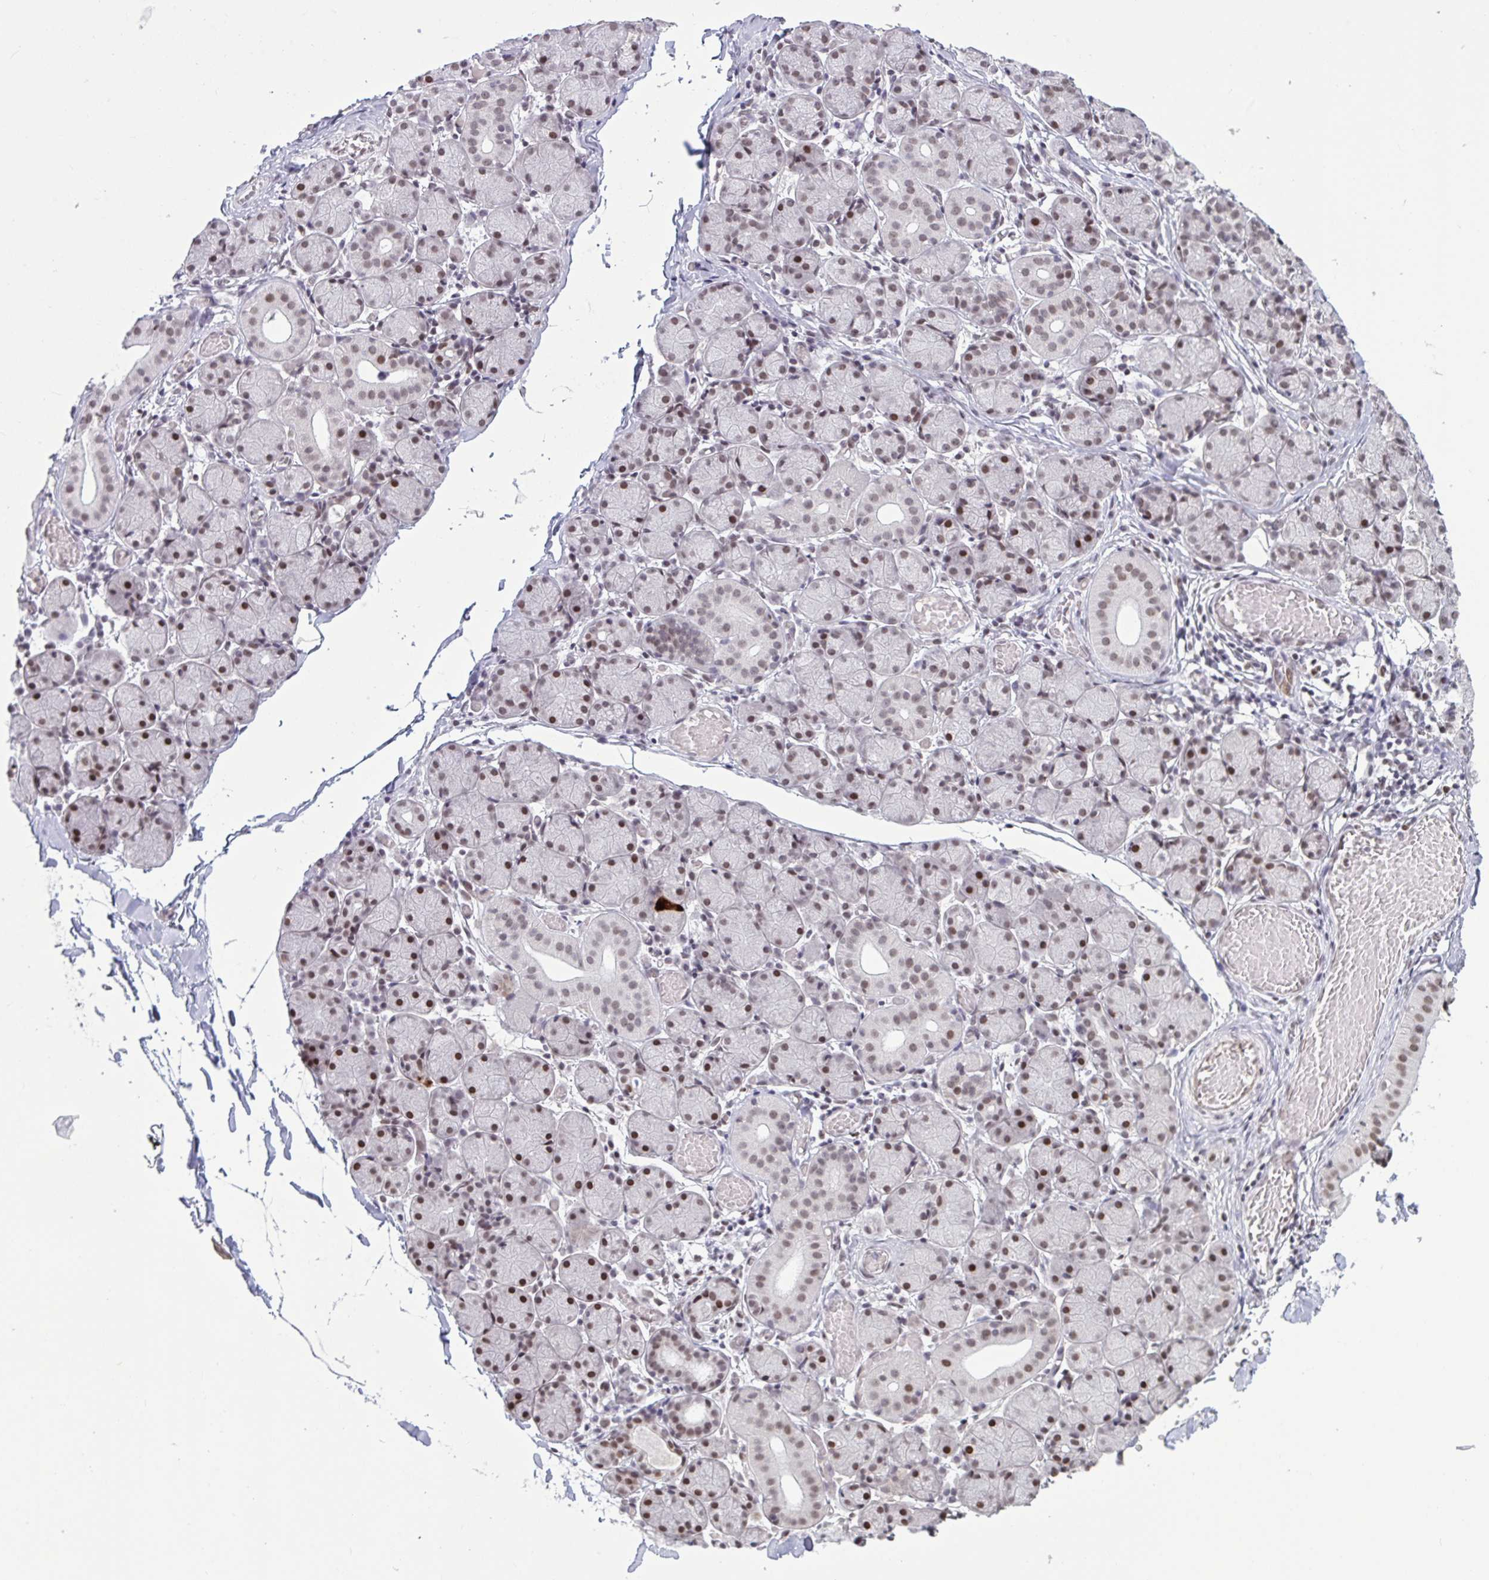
{"staining": {"intensity": "strong", "quantity": "25%-75%", "location": "cytoplasmic/membranous,nuclear"}, "tissue": "salivary gland", "cell_type": "Glandular cells", "image_type": "normal", "snomed": [{"axis": "morphology", "description": "Normal tissue, NOS"}, {"axis": "topography", "description": "Salivary gland"}], "caption": "Brown immunohistochemical staining in benign salivary gland exhibits strong cytoplasmic/membranous,nuclear expression in approximately 25%-75% of glandular cells.", "gene": "CBFA2T2", "patient": {"sex": "female", "age": 24}}